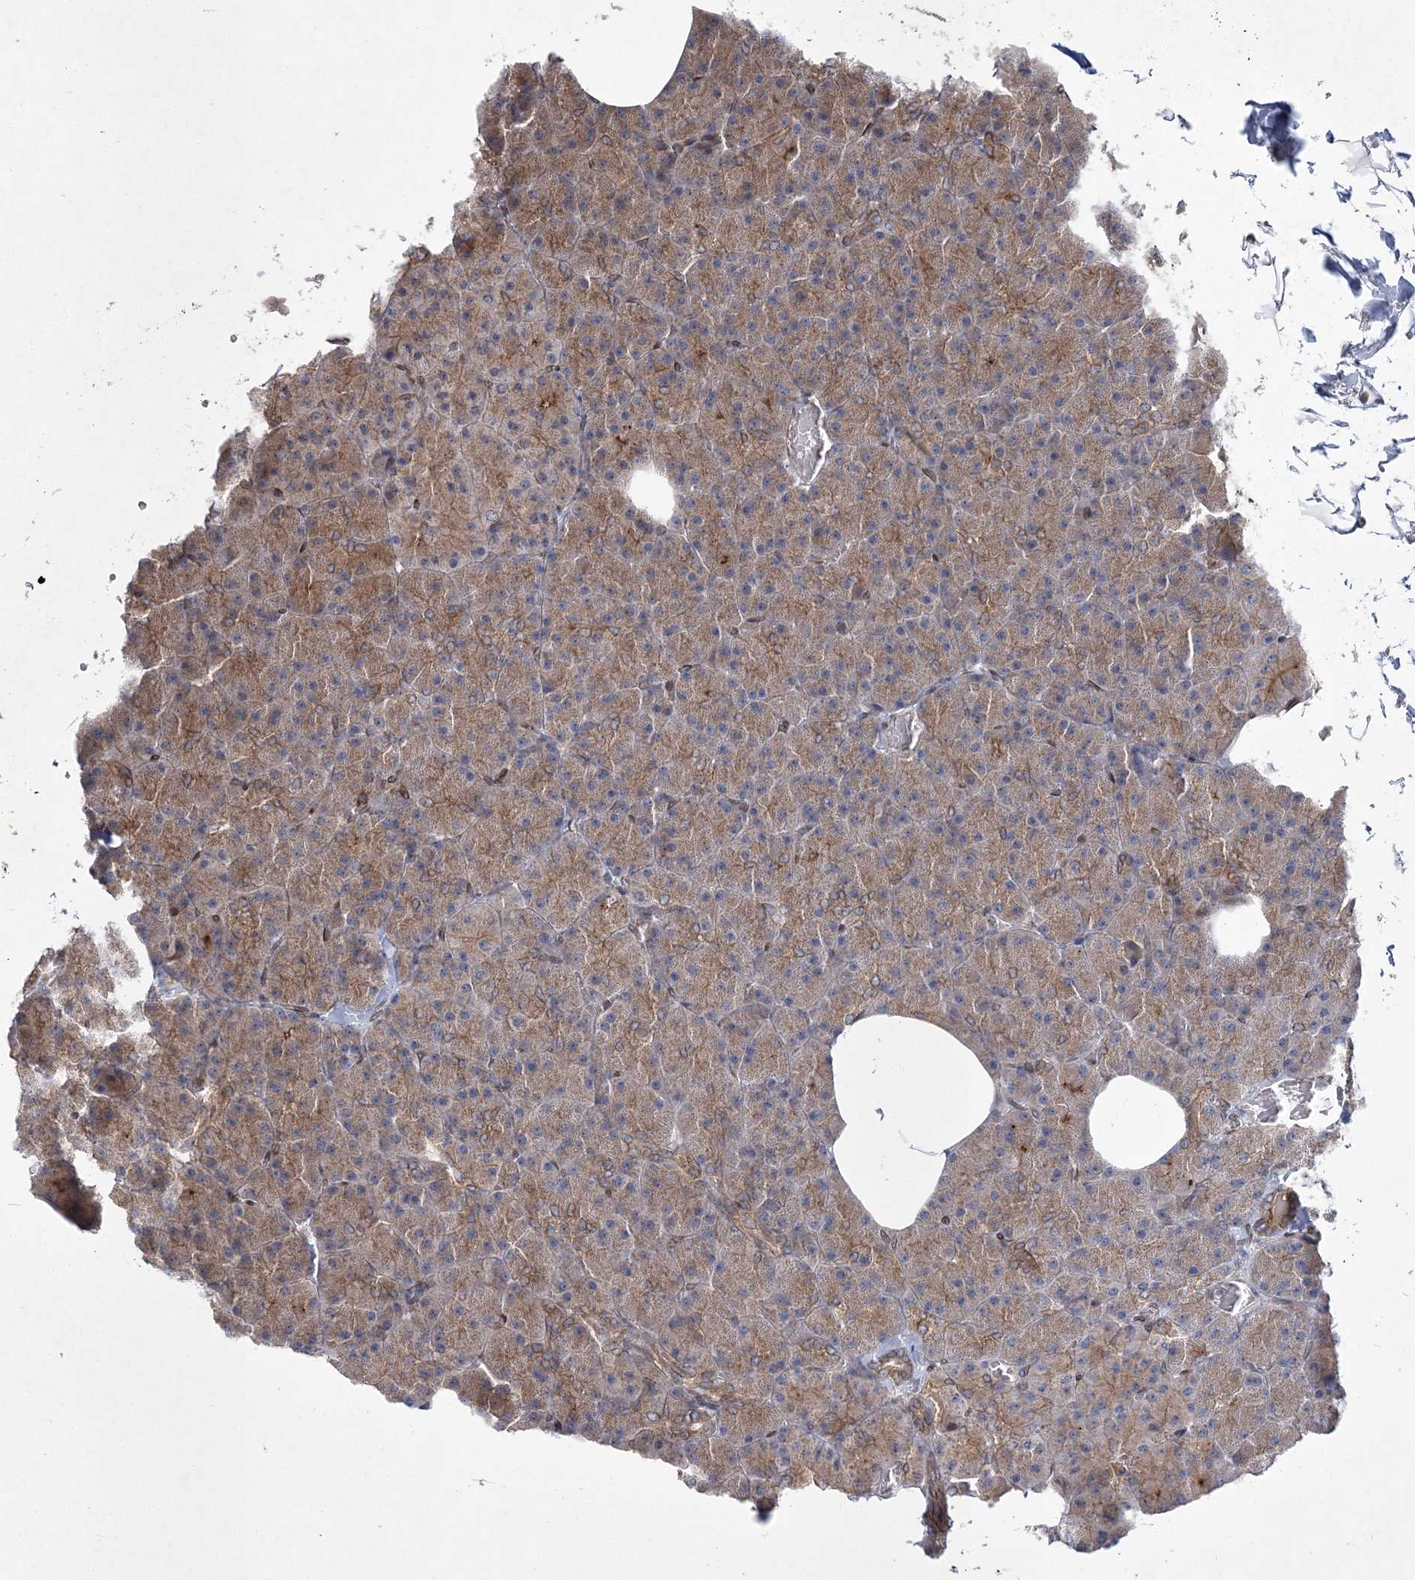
{"staining": {"intensity": "moderate", "quantity": ">75%", "location": "cytoplasmic/membranous"}, "tissue": "pancreas", "cell_type": "Exocrine glandular cells", "image_type": "normal", "snomed": [{"axis": "morphology", "description": "Normal tissue, NOS"}, {"axis": "topography", "description": "Pancreas"}], "caption": "Pancreas stained with DAB (3,3'-diaminobenzidine) immunohistochemistry exhibits medium levels of moderate cytoplasmic/membranous staining in about >75% of exocrine glandular cells. (Stains: DAB (3,3'-diaminobenzidine) in brown, nuclei in blue, Microscopy: brightfield microscopy at high magnification).", "gene": "DNAJC27", "patient": {"sex": "female", "age": 35}}